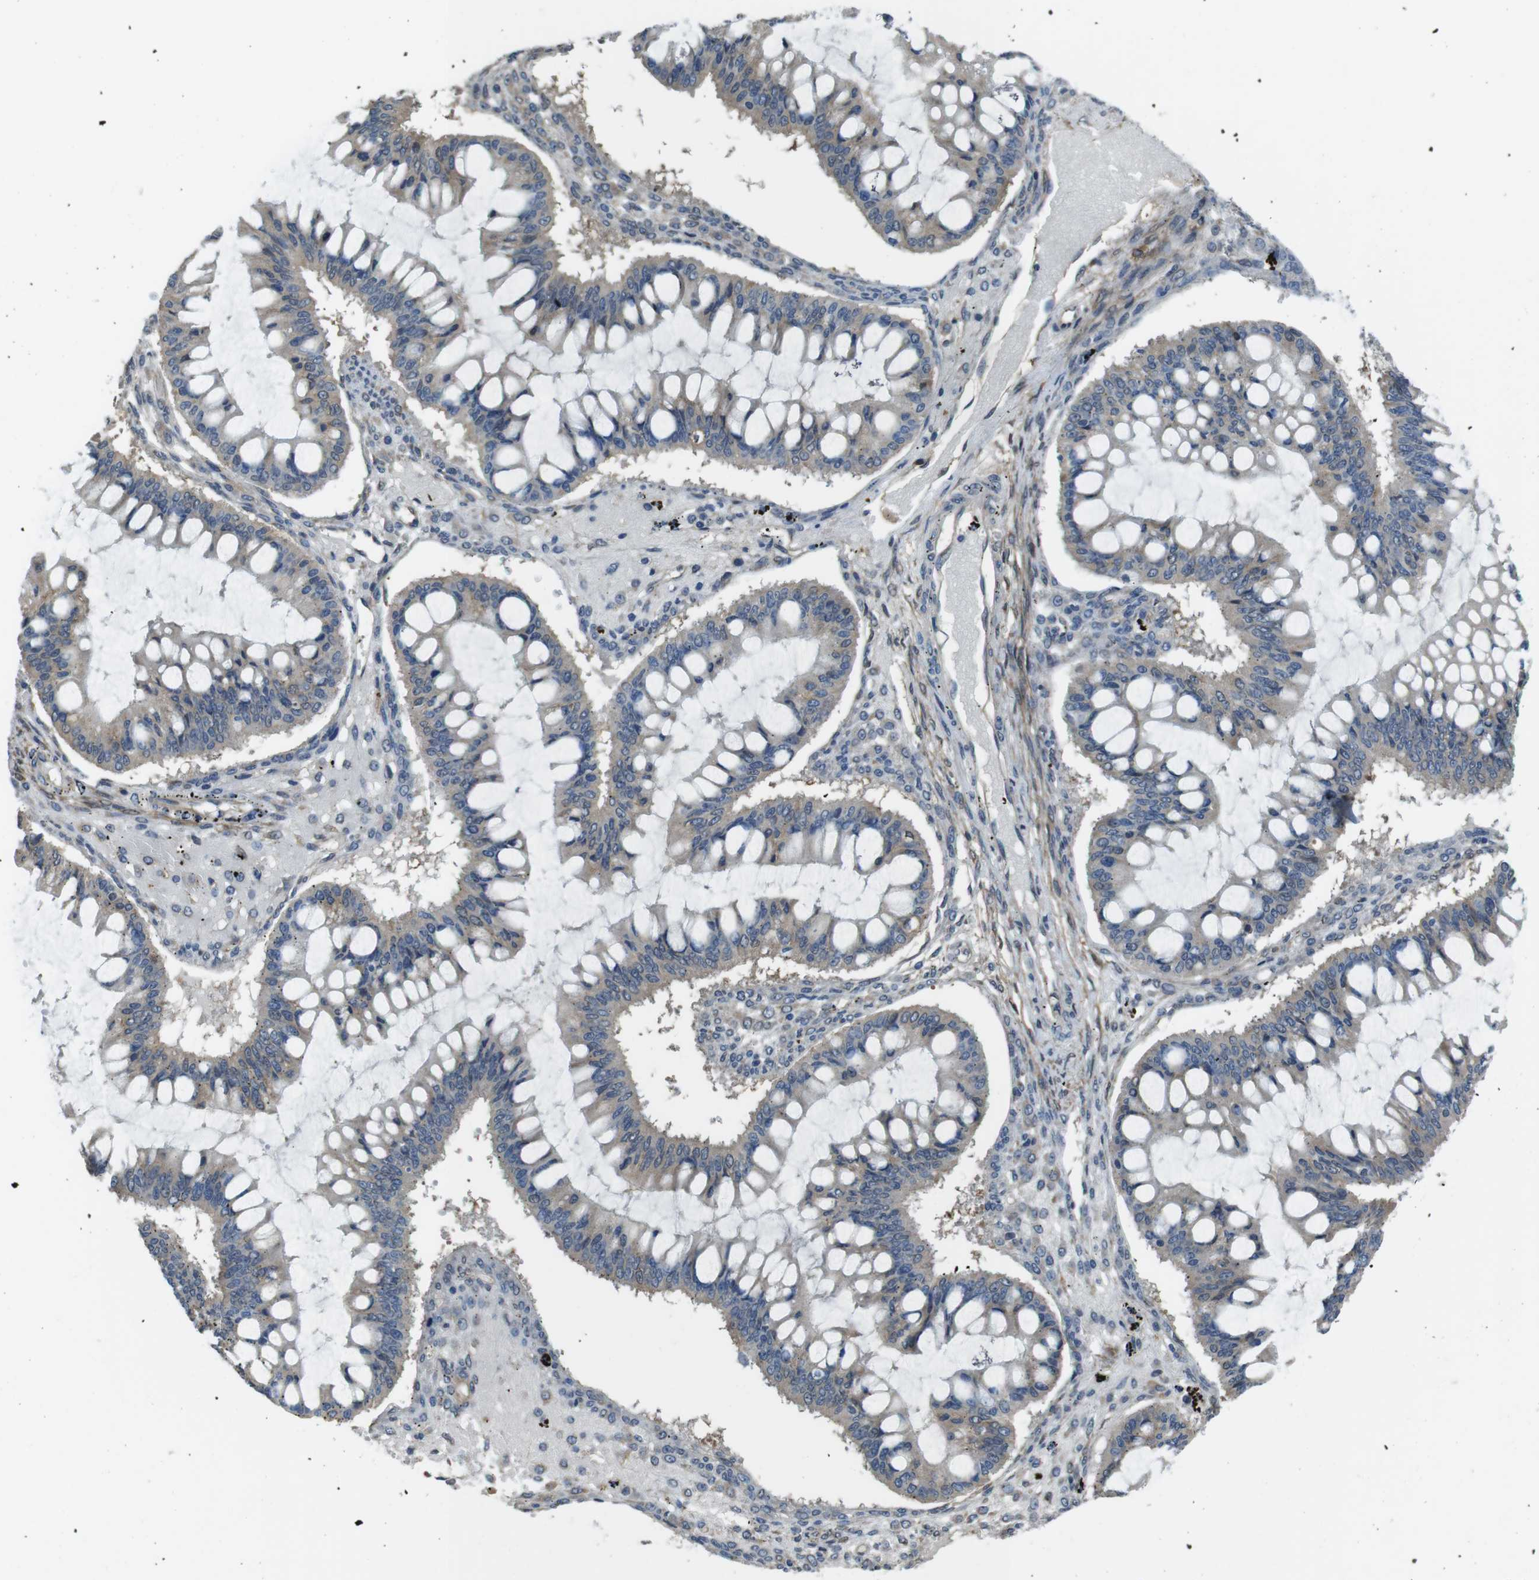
{"staining": {"intensity": "weak", "quantity": "25%-75%", "location": "cytoplasmic/membranous"}, "tissue": "ovarian cancer", "cell_type": "Tumor cells", "image_type": "cancer", "snomed": [{"axis": "morphology", "description": "Cystadenocarcinoma, mucinous, NOS"}, {"axis": "topography", "description": "Ovary"}], "caption": "Ovarian cancer tissue reveals weak cytoplasmic/membranous staining in approximately 25%-75% of tumor cells, visualized by immunohistochemistry. (Brightfield microscopy of DAB IHC at high magnification).", "gene": "RAB6A", "patient": {"sex": "female", "age": 73}}